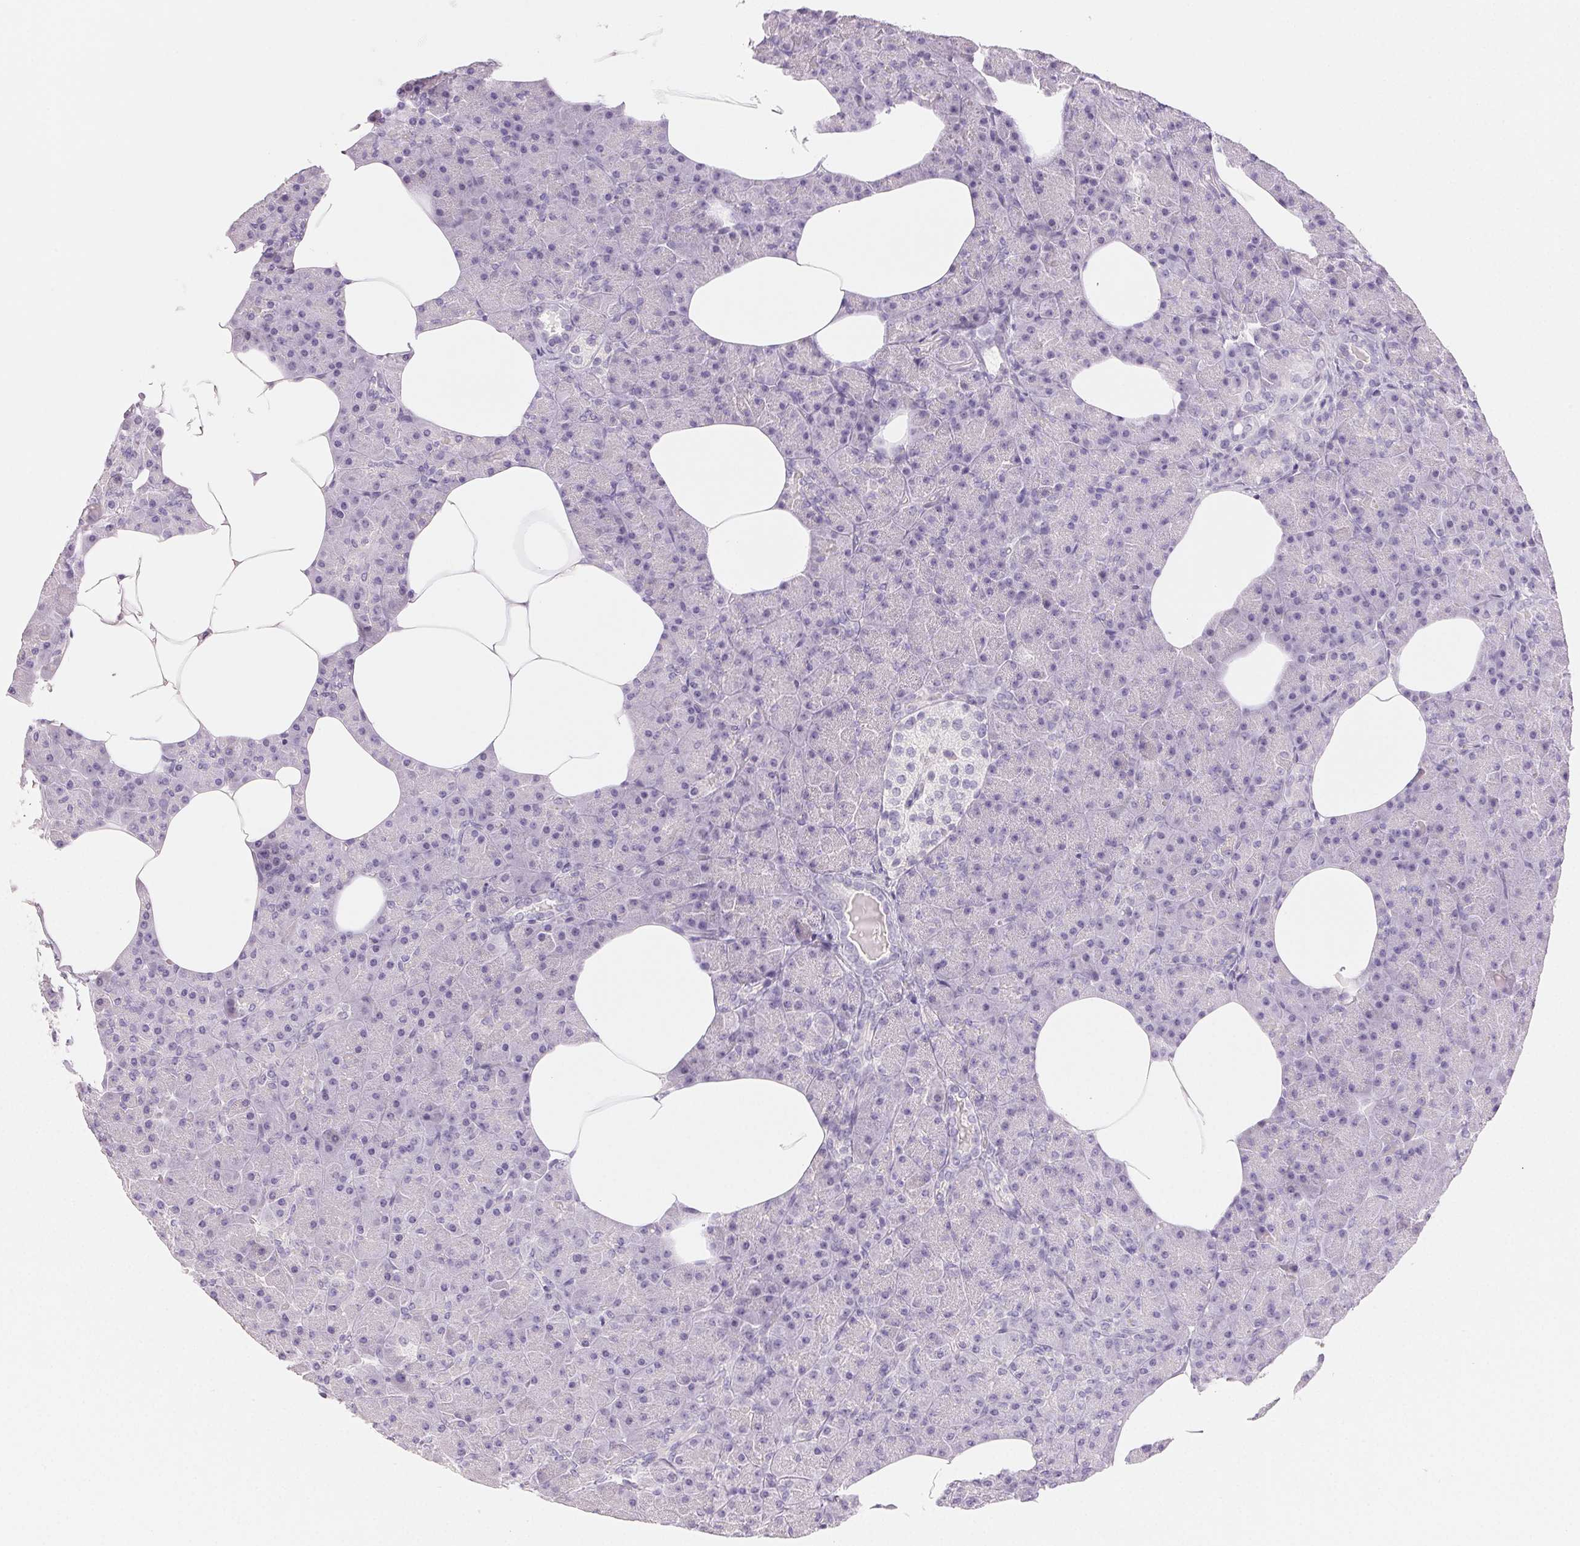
{"staining": {"intensity": "negative", "quantity": "none", "location": "none"}, "tissue": "pancreas", "cell_type": "Exocrine glandular cells", "image_type": "normal", "snomed": [{"axis": "morphology", "description": "Normal tissue, NOS"}, {"axis": "topography", "description": "Pancreas"}], "caption": "IHC image of benign pancreas: pancreas stained with DAB (3,3'-diaminobenzidine) exhibits no significant protein expression in exocrine glandular cells.", "gene": "BPIFB2", "patient": {"sex": "female", "age": 45}}